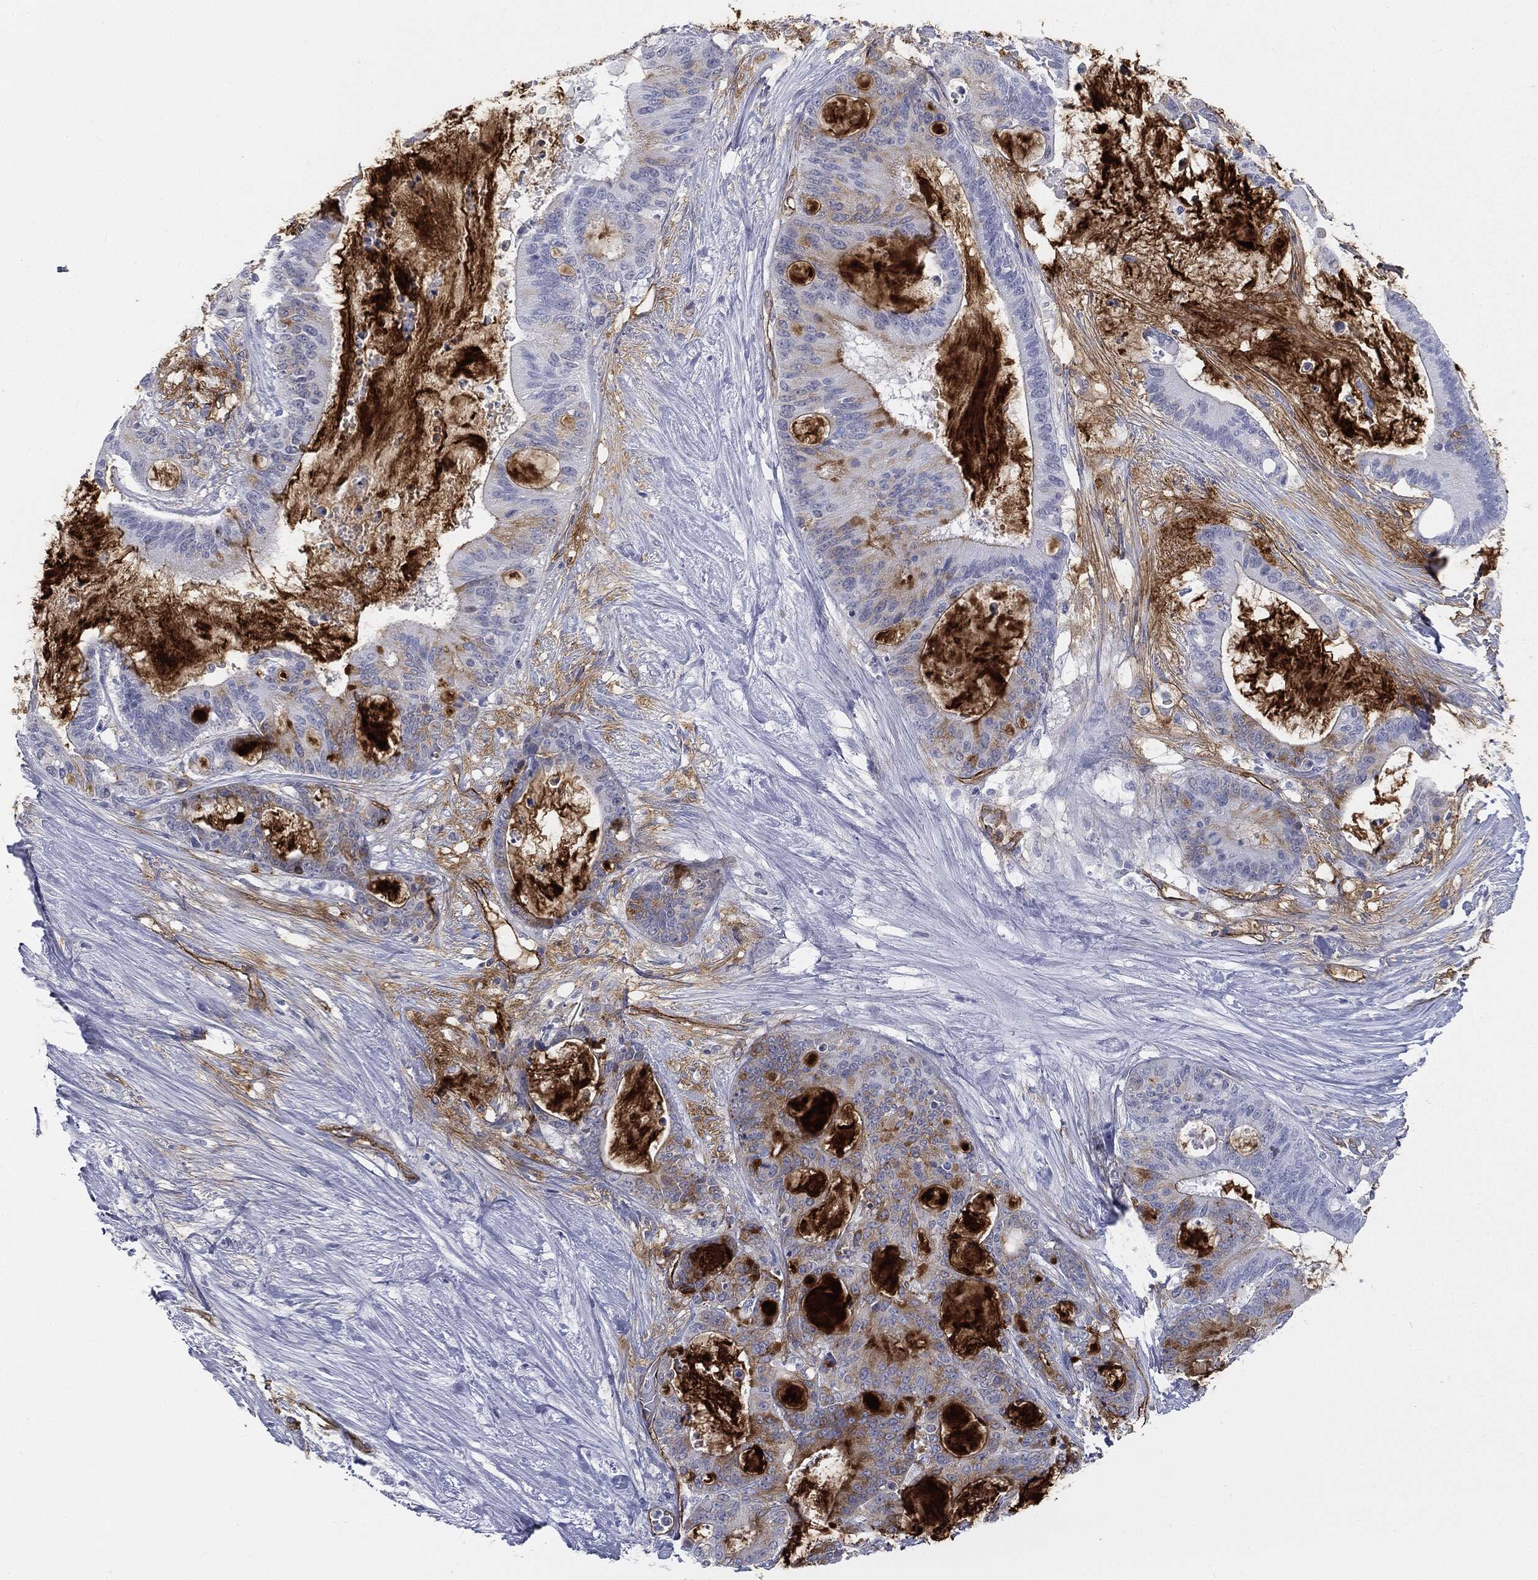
{"staining": {"intensity": "strong", "quantity": "<25%", "location": "cytoplasmic/membranous"}, "tissue": "liver cancer", "cell_type": "Tumor cells", "image_type": "cancer", "snomed": [{"axis": "morphology", "description": "Normal tissue, NOS"}, {"axis": "morphology", "description": "Cholangiocarcinoma"}, {"axis": "topography", "description": "Liver"}, {"axis": "topography", "description": "Peripheral nerve tissue"}], "caption": "Immunohistochemical staining of liver cancer (cholangiocarcinoma) reveals medium levels of strong cytoplasmic/membranous expression in about <25% of tumor cells. (DAB (3,3'-diaminobenzidine) IHC with brightfield microscopy, high magnification).", "gene": "MUC5AC", "patient": {"sex": "female", "age": 73}}